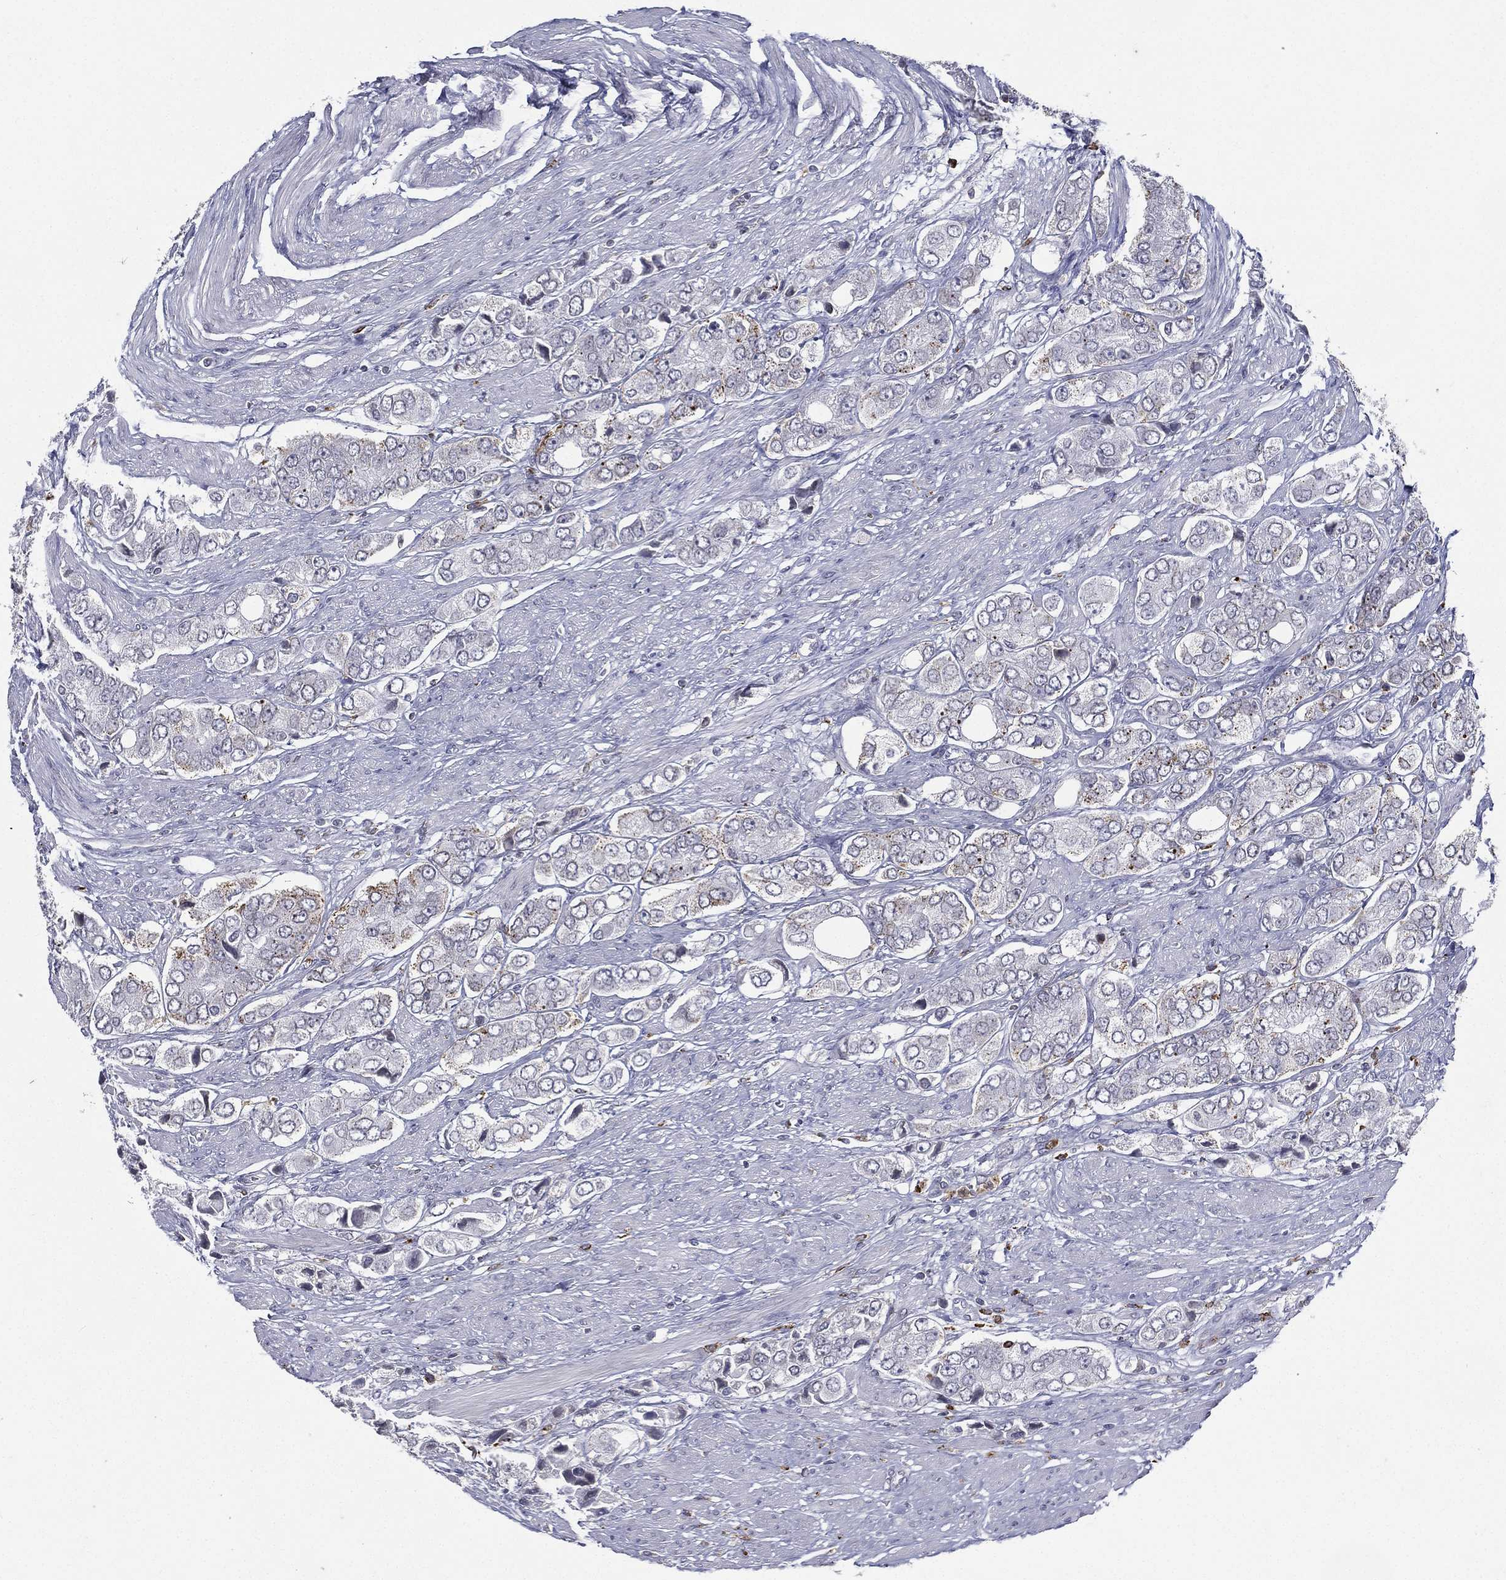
{"staining": {"intensity": "negative", "quantity": "none", "location": "none"}, "tissue": "prostate cancer", "cell_type": "Tumor cells", "image_type": "cancer", "snomed": [{"axis": "morphology", "description": "Adenocarcinoma, Low grade"}, {"axis": "topography", "description": "Prostate"}], "caption": "Immunohistochemical staining of human prostate adenocarcinoma (low-grade) exhibits no significant positivity in tumor cells.", "gene": "EVI2B", "patient": {"sex": "male", "age": 69}}